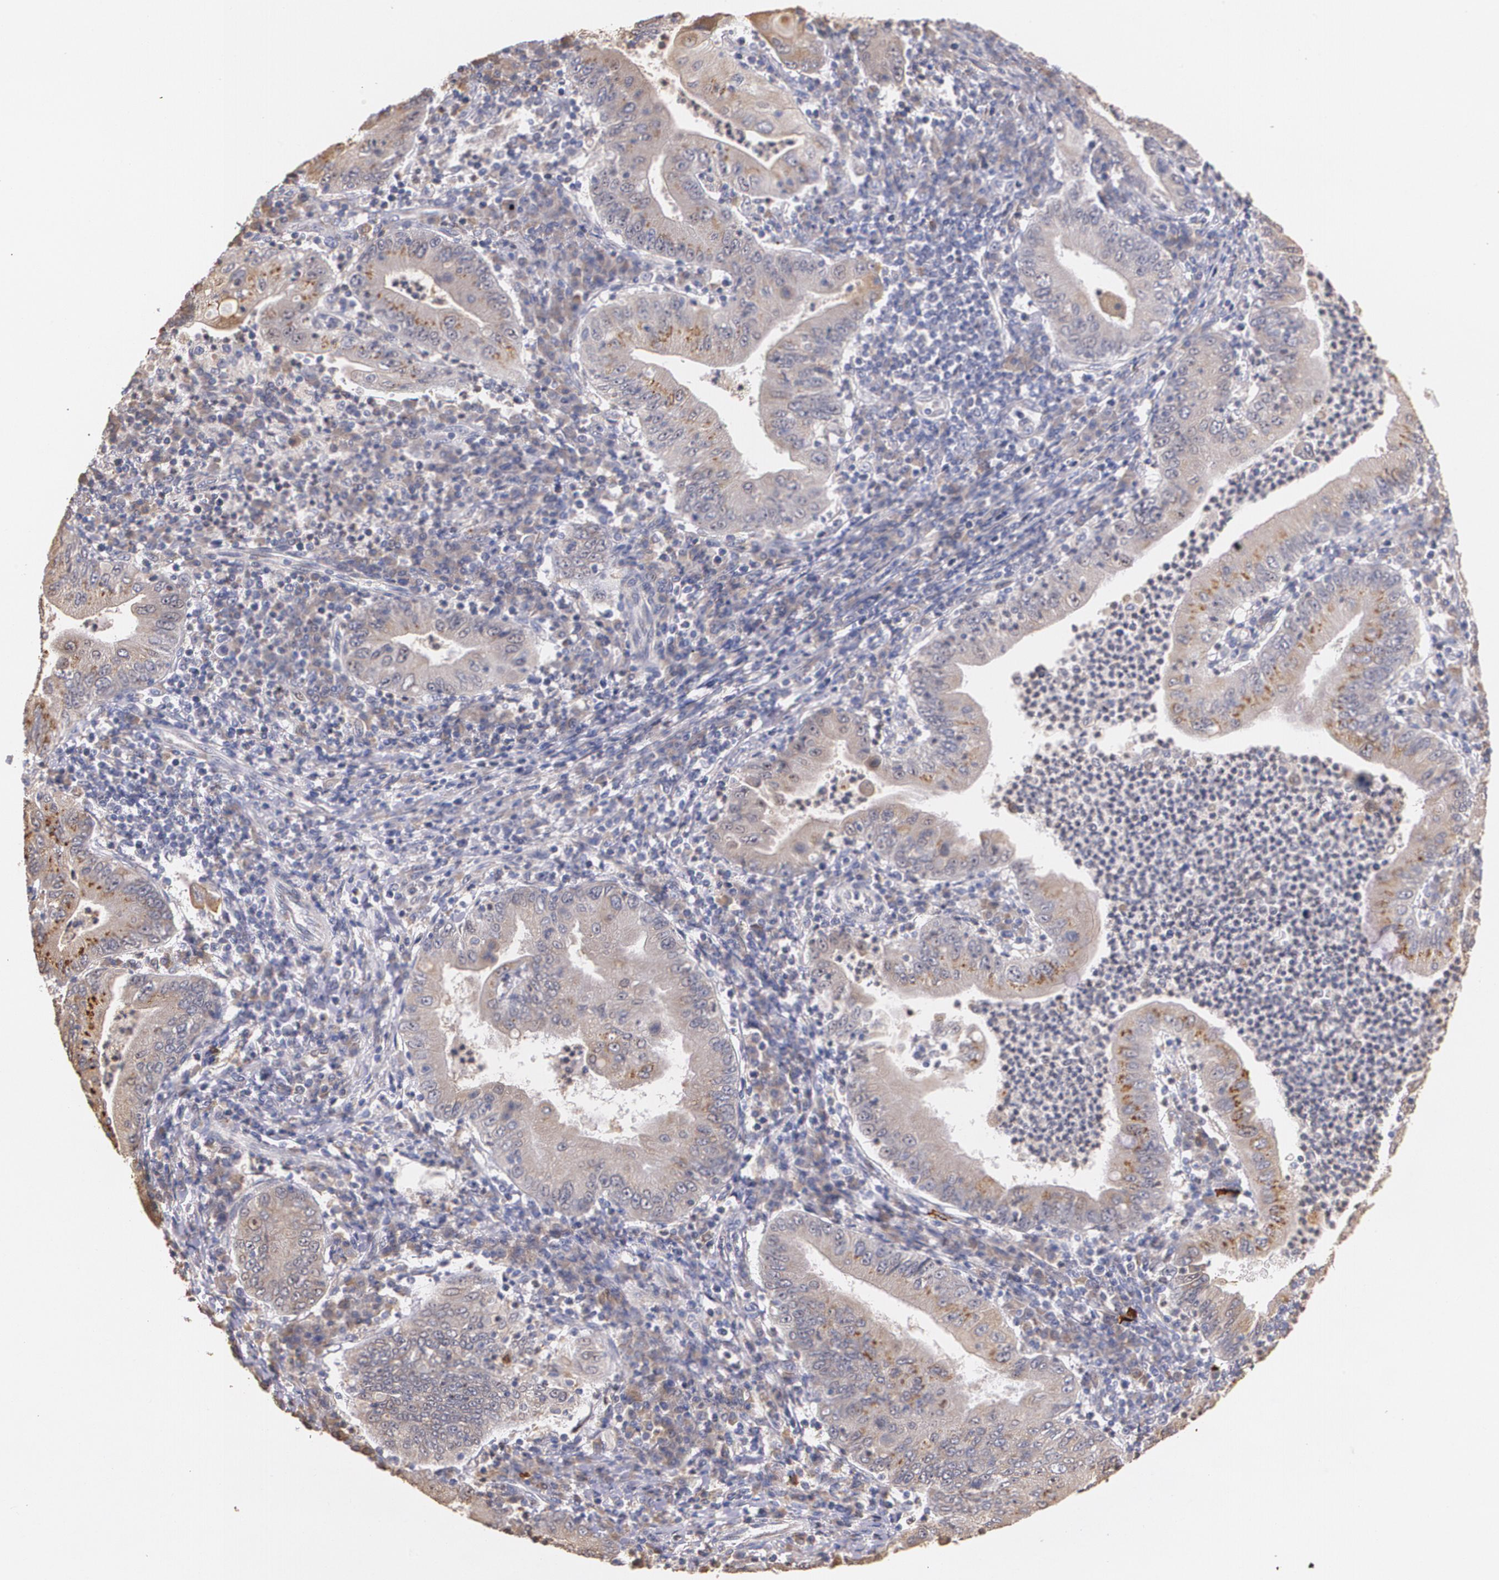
{"staining": {"intensity": "moderate", "quantity": ">75%", "location": "cytoplasmic/membranous"}, "tissue": "stomach cancer", "cell_type": "Tumor cells", "image_type": "cancer", "snomed": [{"axis": "morphology", "description": "Normal tissue, NOS"}, {"axis": "morphology", "description": "Adenocarcinoma, NOS"}, {"axis": "topography", "description": "Esophagus"}, {"axis": "topography", "description": "Stomach, upper"}, {"axis": "topography", "description": "Peripheral nerve tissue"}], "caption": "Protein staining displays moderate cytoplasmic/membranous staining in about >75% of tumor cells in stomach adenocarcinoma. The staining was performed using DAB, with brown indicating positive protein expression. Nuclei are stained blue with hematoxylin.", "gene": "ATF3", "patient": {"sex": "male", "age": 62}}